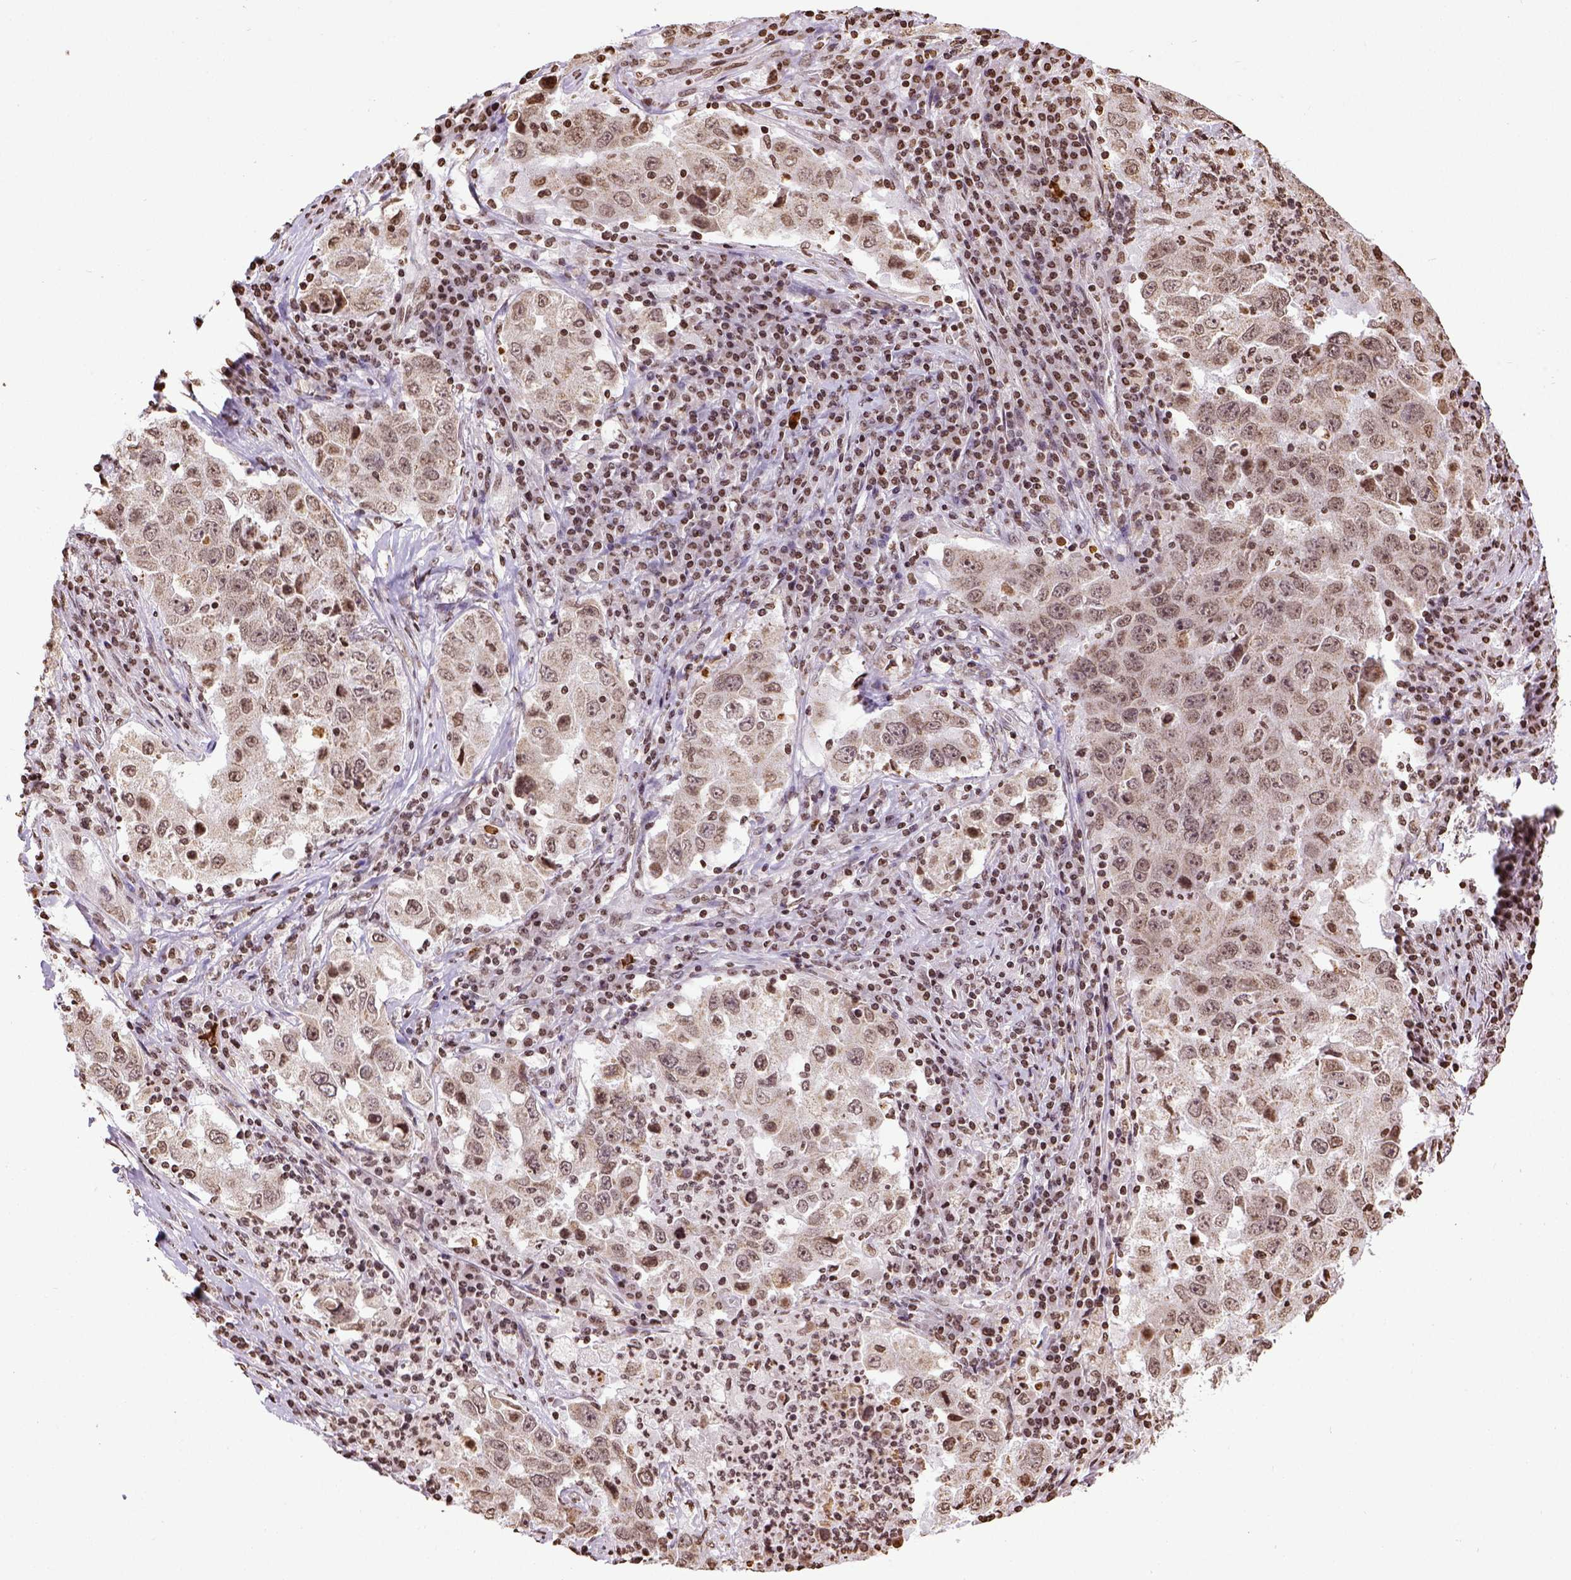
{"staining": {"intensity": "moderate", "quantity": "25%-75%", "location": "nuclear"}, "tissue": "lung cancer", "cell_type": "Tumor cells", "image_type": "cancer", "snomed": [{"axis": "morphology", "description": "Adenocarcinoma, NOS"}, {"axis": "topography", "description": "Lung"}], "caption": "The image demonstrates a brown stain indicating the presence of a protein in the nuclear of tumor cells in lung cancer (adenocarcinoma). (brown staining indicates protein expression, while blue staining denotes nuclei).", "gene": "ZNF75D", "patient": {"sex": "male", "age": 73}}